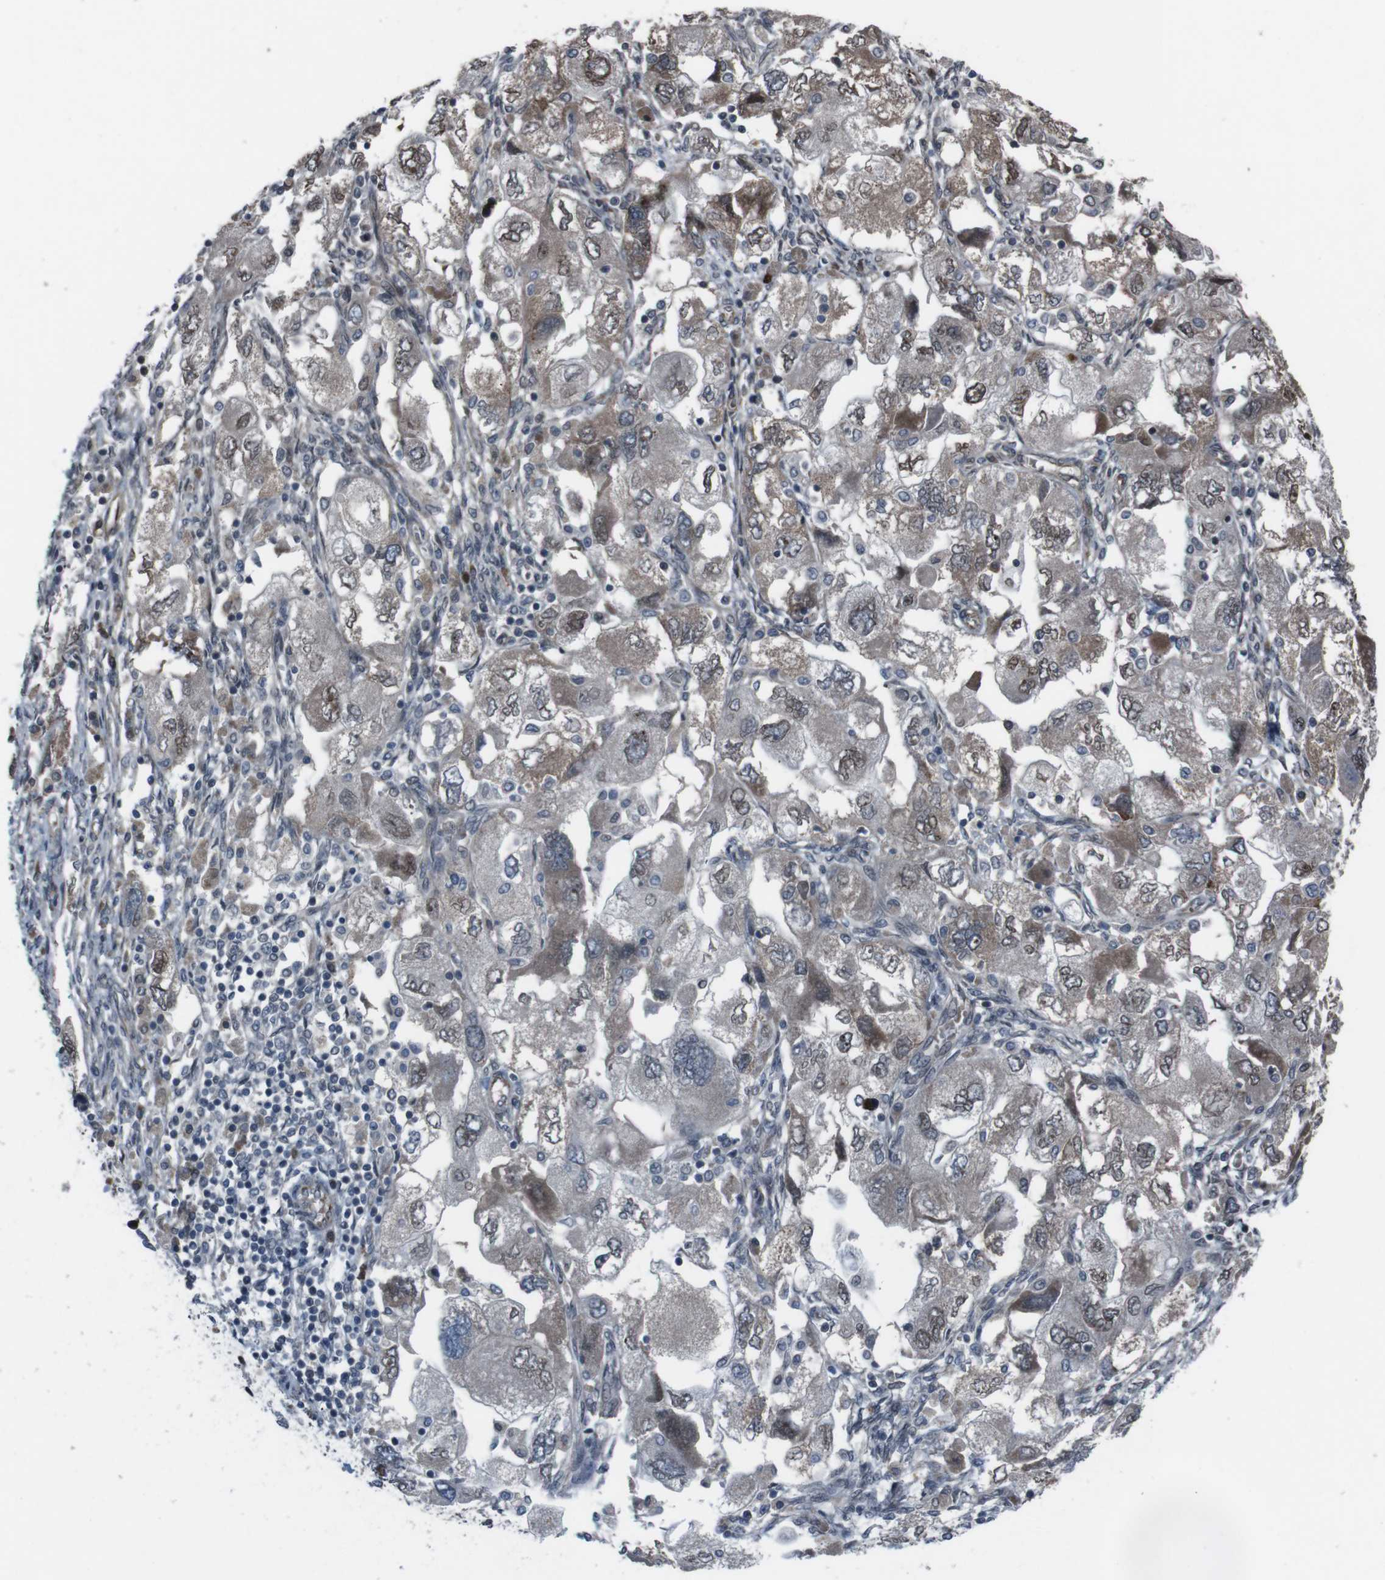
{"staining": {"intensity": "weak", "quantity": ">75%", "location": "cytoplasmic/membranous,nuclear"}, "tissue": "ovarian cancer", "cell_type": "Tumor cells", "image_type": "cancer", "snomed": [{"axis": "morphology", "description": "Carcinoma, NOS"}, {"axis": "morphology", "description": "Cystadenocarcinoma, serous, NOS"}, {"axis": "topography", "description": "Ovary"}], "caption": "Immunohistochemical staining of ovarian carcinoma exhibits low levels of weak cytoplasmic/membranous and nuclear staining in approximately >75% of tumor cells.", "gene": "SS18L1", "patient": {"sex": "female", "age": 69}}